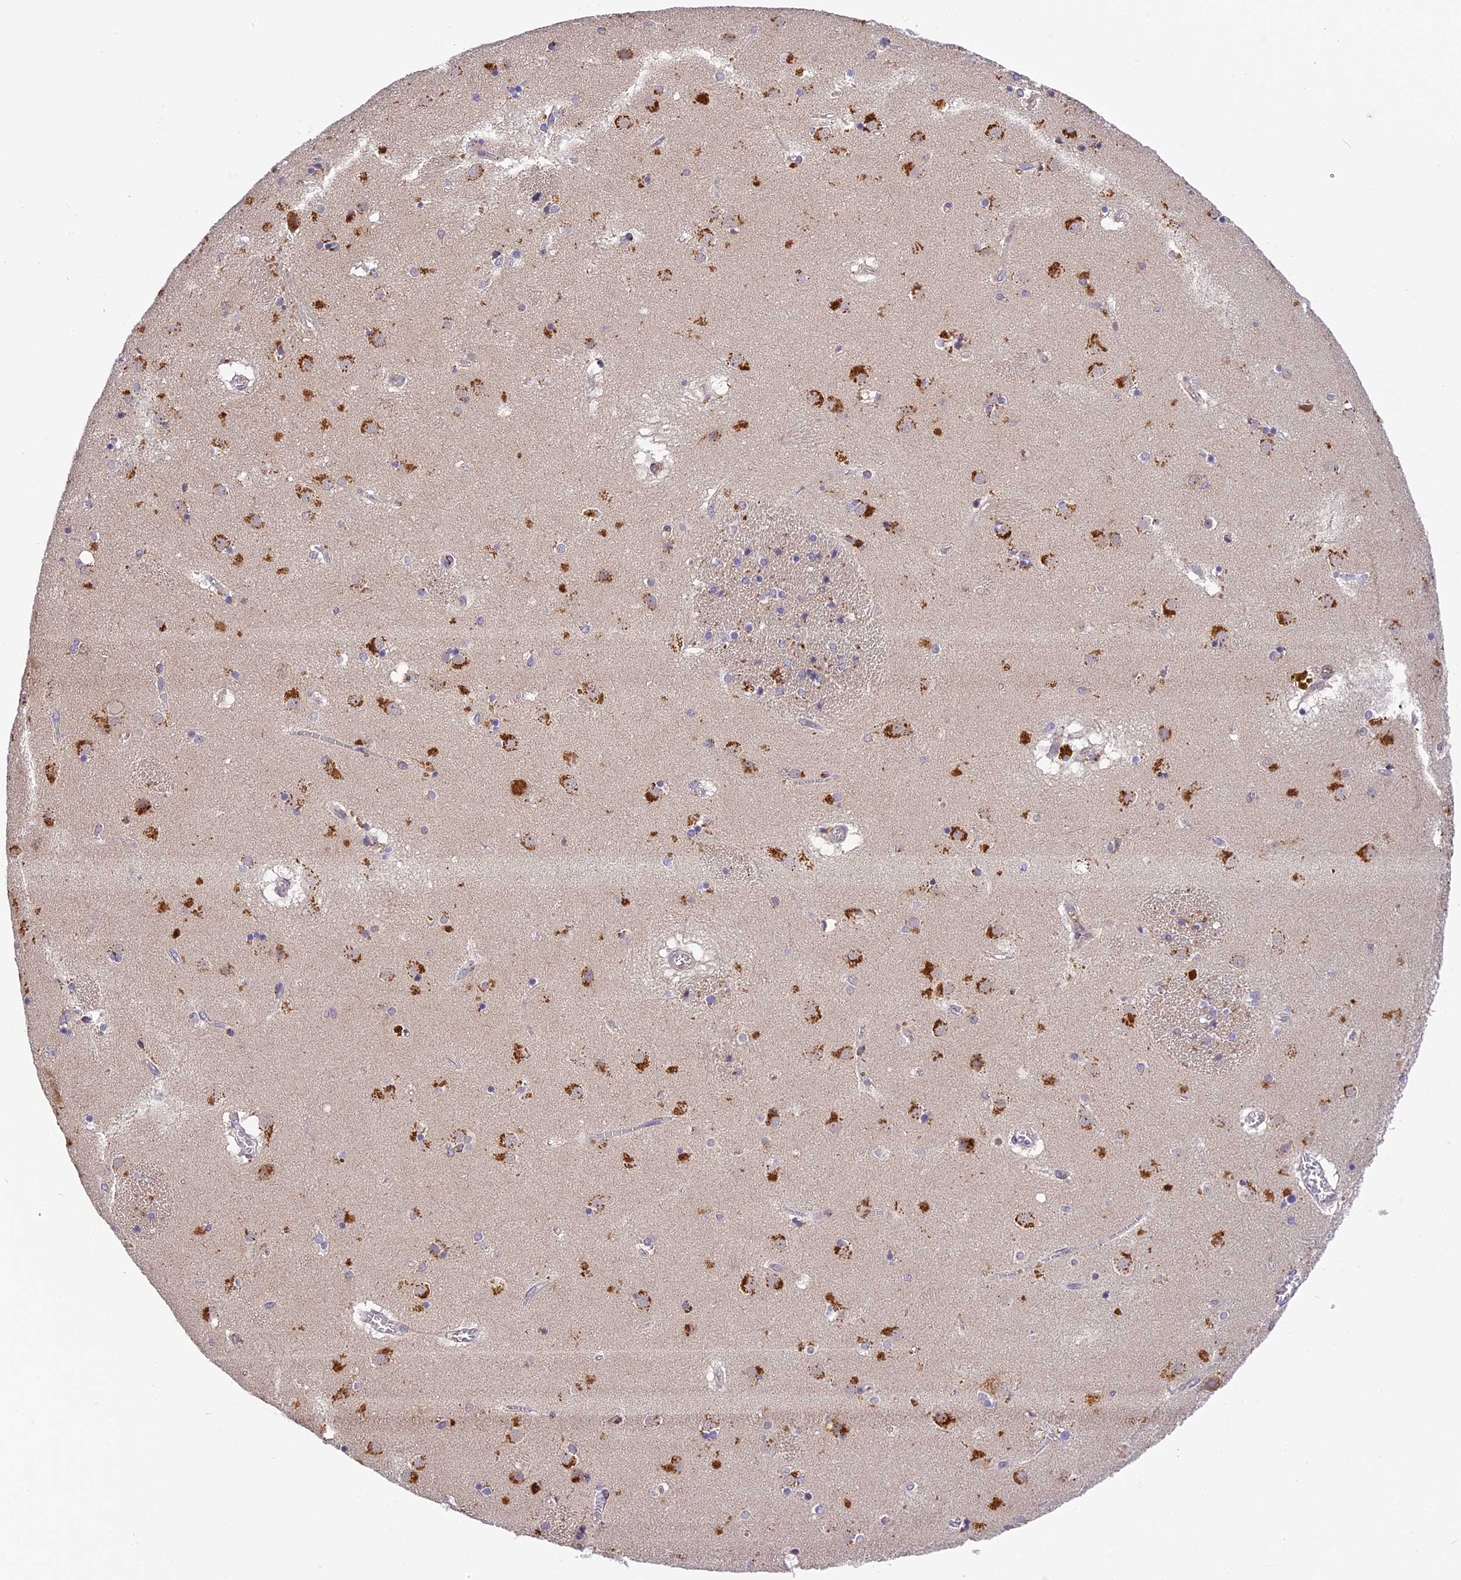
{"staining": {"intensity": "weak", "quantity": "<25%", "location": "cytoplasmic/membranous"}, "tissue": "caudate", "cell_type": "Glial cells", "image_type": "normal", "snomed": [{"axis": "morphology", "description": "Normal tissue, NOS"}, {"axis": "topography", "description": "Lateral ventricle wall"}], "caption": "This is an immunohistochemistry image of normal caudate. There is no staining in glial cells.", "gene": "FNIP2", "patient": {"sex": "male", "age": 70}}